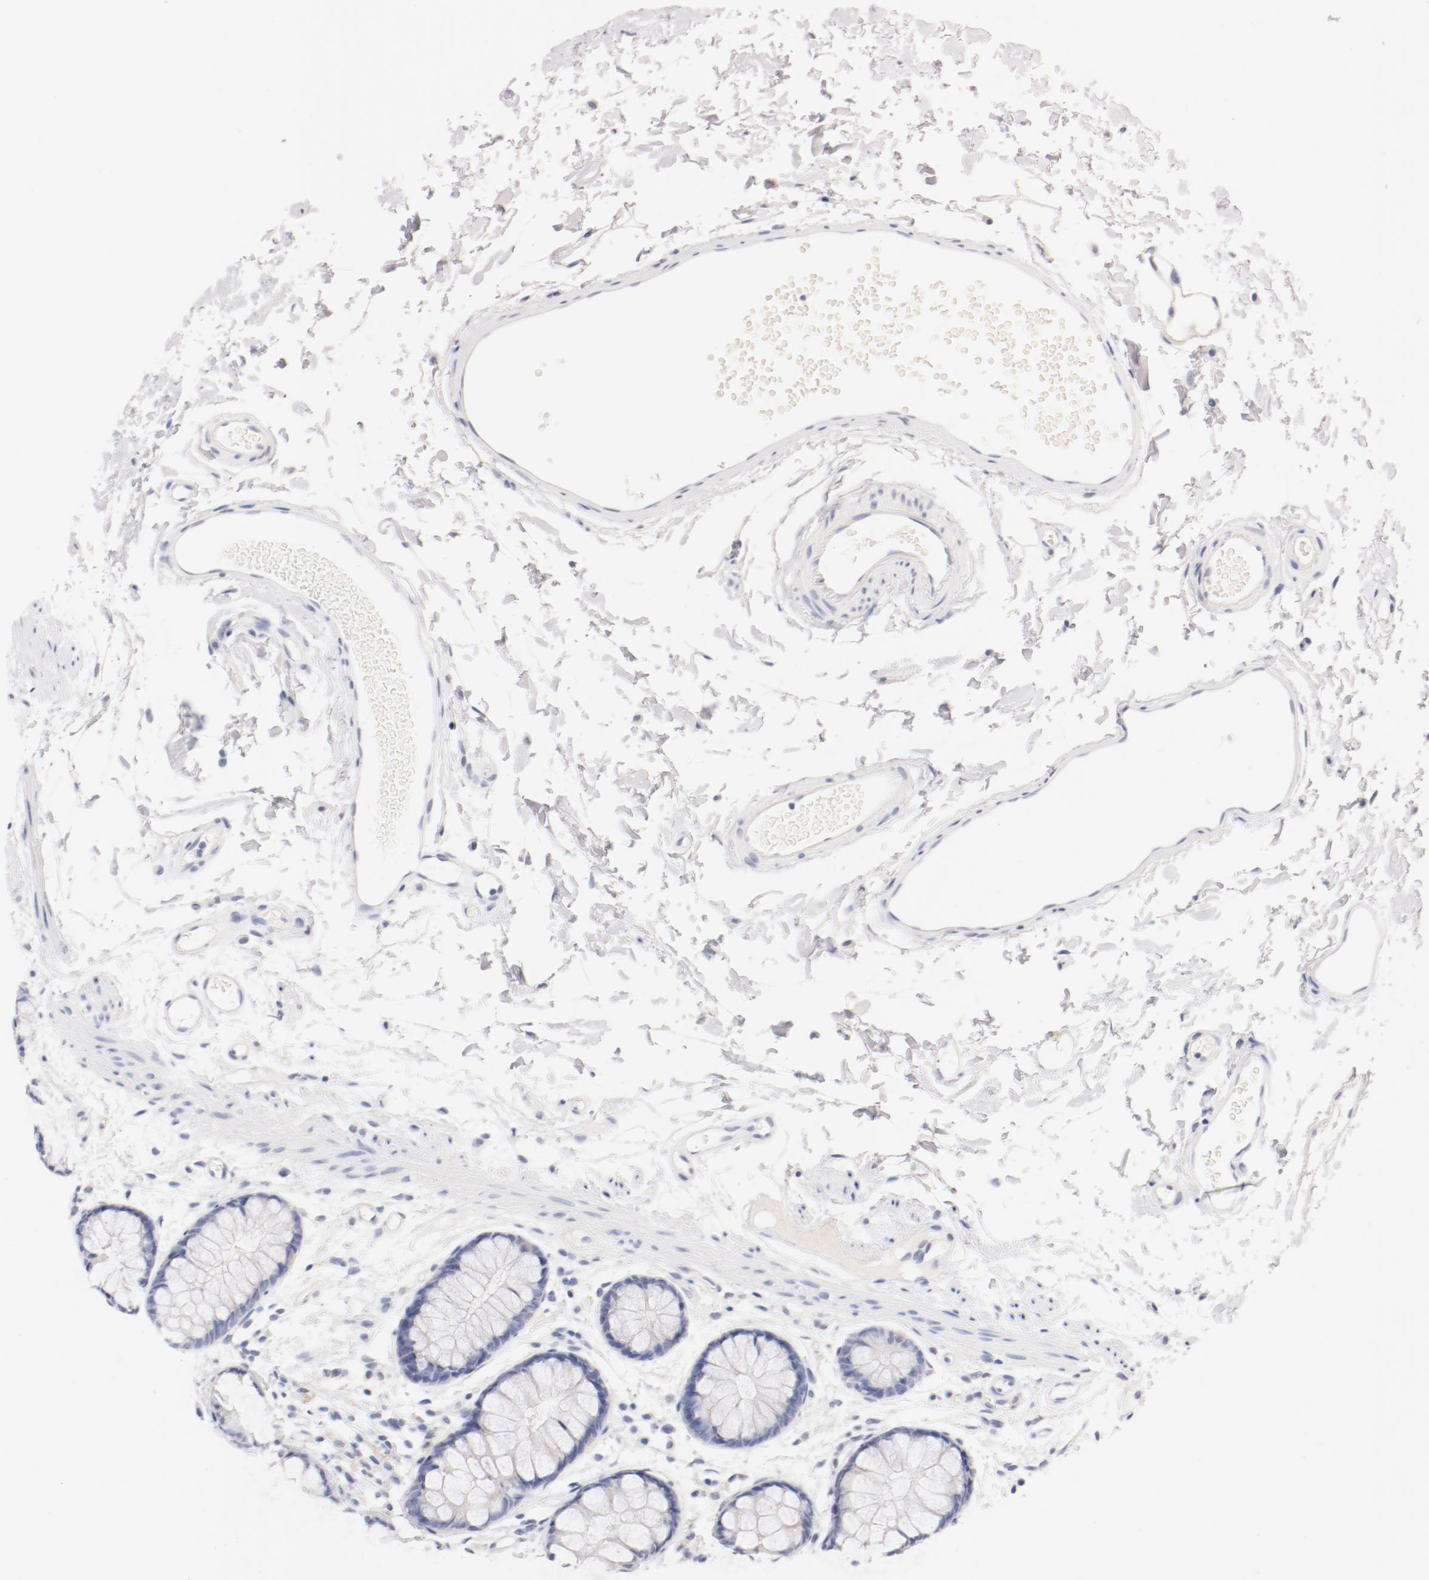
{"staining": {"intensity": "negative", "quantity": "none", "location": "none"}, "tissue": "rectum", "cell_type": "Glandular cells", "image_type": "normal", "snomed": [{"axis": "morphology", "description": "Normal tissue, NOS"}, {"axis": "topography", "description": "Rectum"}], "caption": "Immunohistochemical staining of benign rectum reveals no significant expression in glandular cells.", "gene": "HOMER1", "patient": {"sex": "female", "age": 66}}